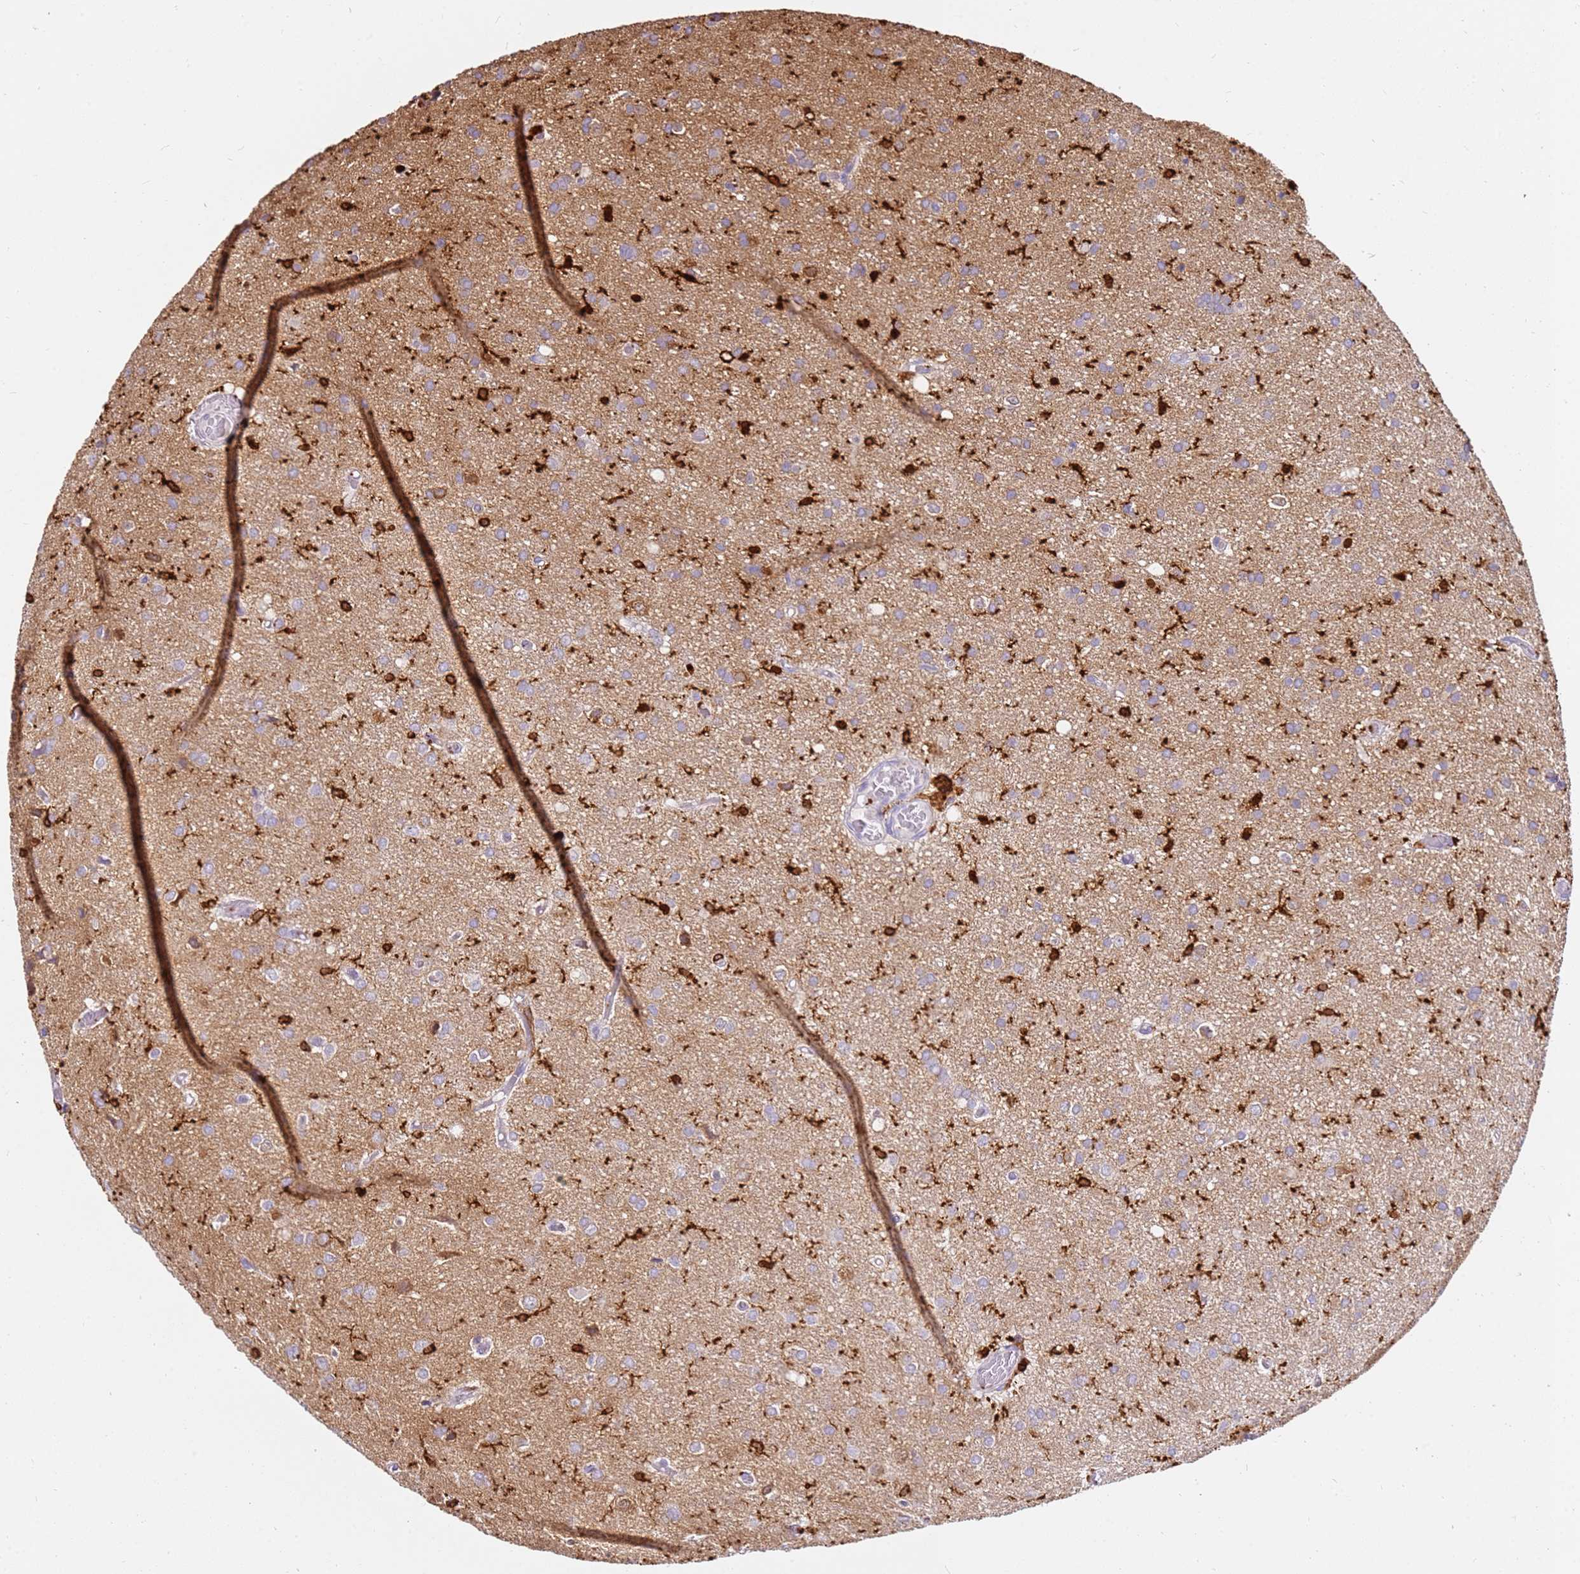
{"staining": {"intensity": "strong", "quantity": "<25%", "location": "cytoplasmic/membranous"}, "tissue": "glioma", "cell_type": "Tumor cells", "image_type": "cancer", "snomed": [{"axis": "morphology", "description": "Glioma, malignant, High grade"}, {"axis": "topography", "description": "Brain"}], "caption": "Immunohistochemistry (IHC) of human malignant glioma (high-grade) shows medium levels of strong cytoplasmic/membranous staining in about <25% of tumor cells. (brown staining indicates protein expression, while blue staining denotes nuclei).", "gene": "CORO1A", "patient": {"sex": "female", "age": 50}}